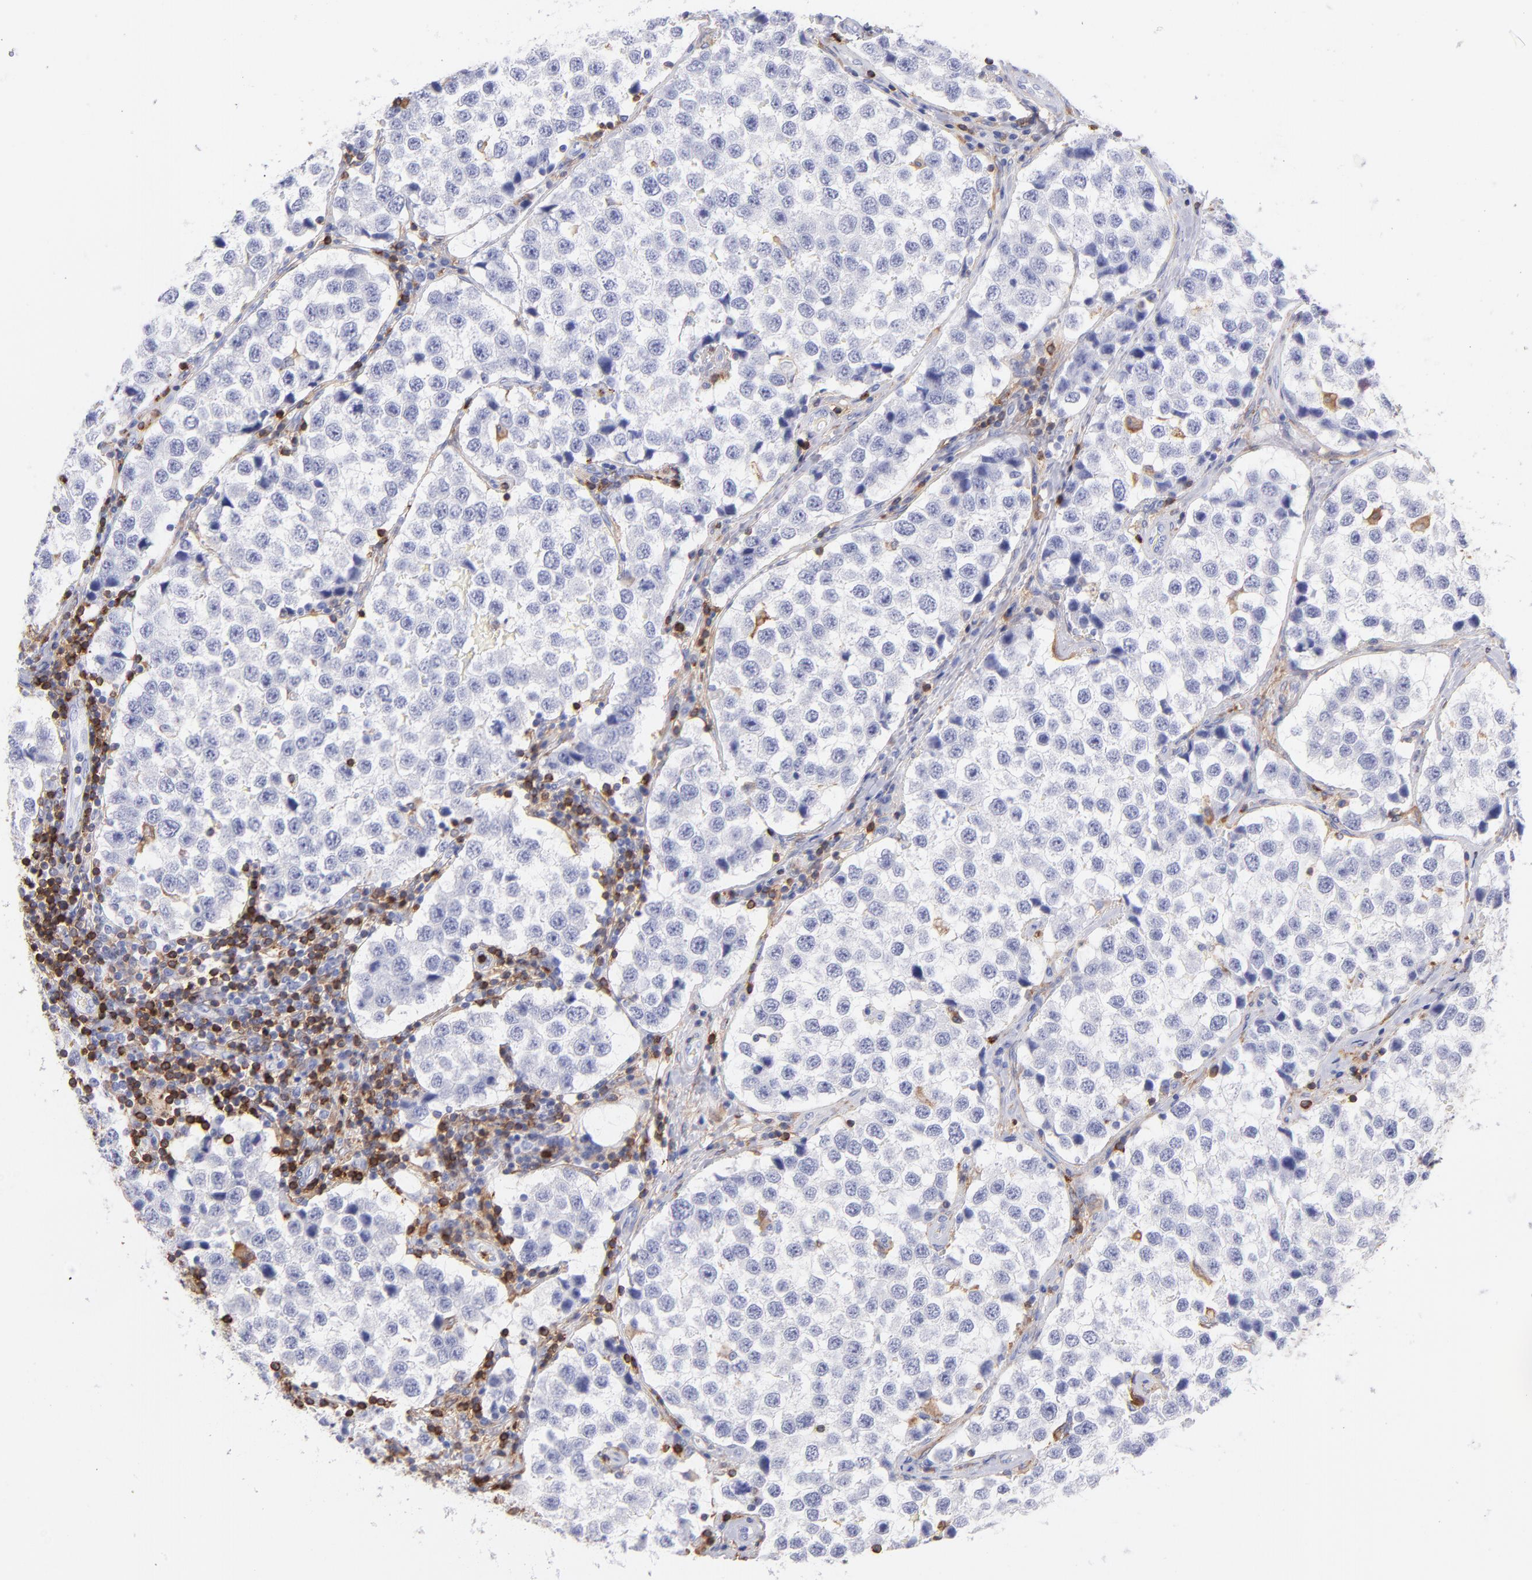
{"staining": {"intensity": "negative", "quantity": "none", "location": "none"}, "tissue": "testis cancer", "cell_type": "Tumor cells", "image_type": "cancer", "snomed": [{"axis": "morphology", "description": "Seminoma, NOS"}, {"axis": "topography", "description": "Testis"}], "caption": "Immunohistochemistry (IHC) of human testis cancer (seminoma) exhibits no staining in tumor cells.", "gene": "PRKCA", "patient": {"sex": "male", "age": 39}}